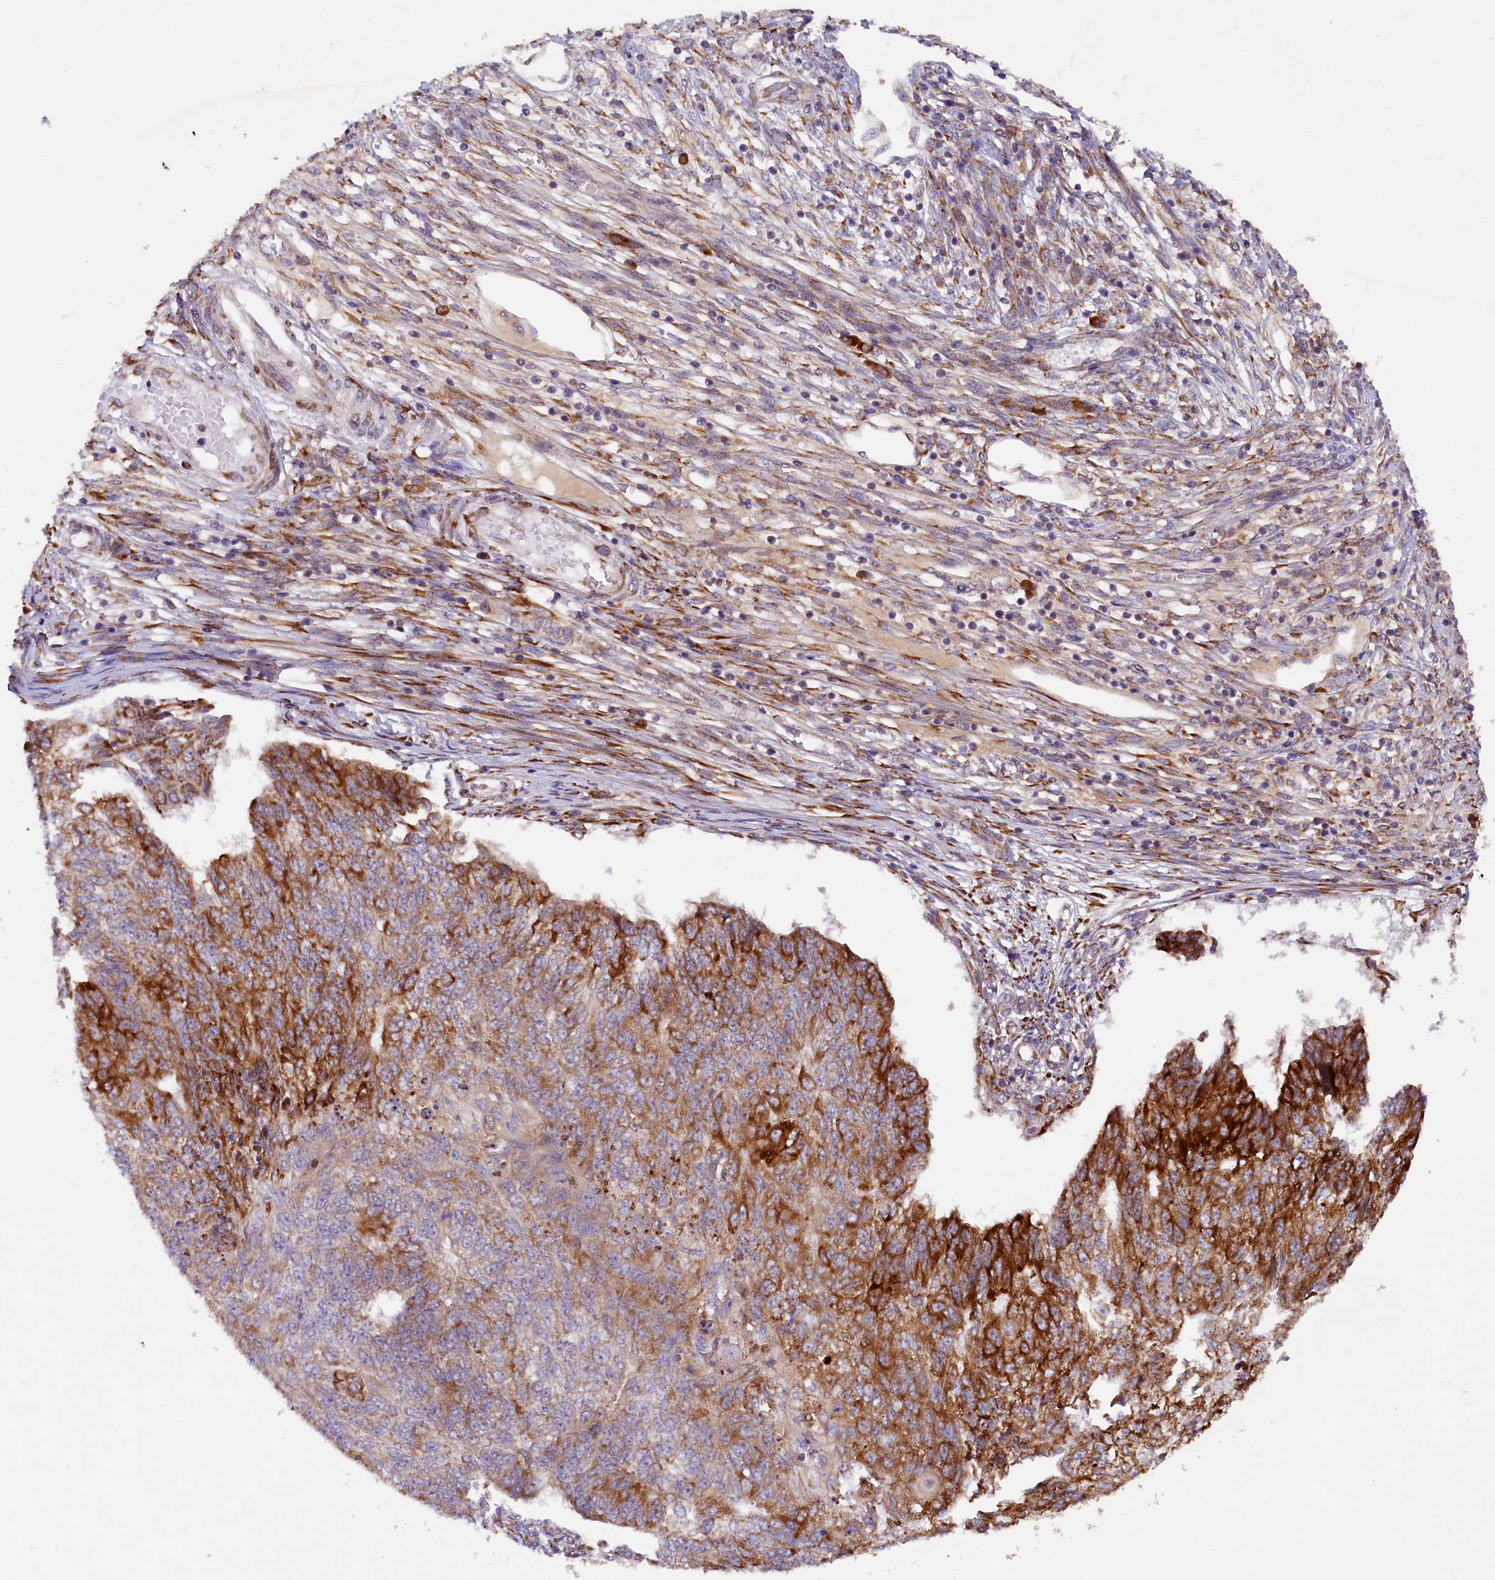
{"staining": {"intensity": "strong", "quantity": "25%-75%", "location": "cytoplasmic/membranous"}, "tissue": "endometrial cancer", "cell_type": "Tumor cells", "image_type": "cancer", "snomed": [{"axis": "morphology", "description": "Adenocarcinoma, NOS"}, {"axis": "topography", "description": "Endometrium"}], "caption": "About 25%-75% of tumor cells in human endometrial cancer reveal strong cytoplasmic/membranous protein staining as visualized by brown immunohistochemical staining.", "gene": "SSC5D", "patient": {"sex": "female", "age": 32}}